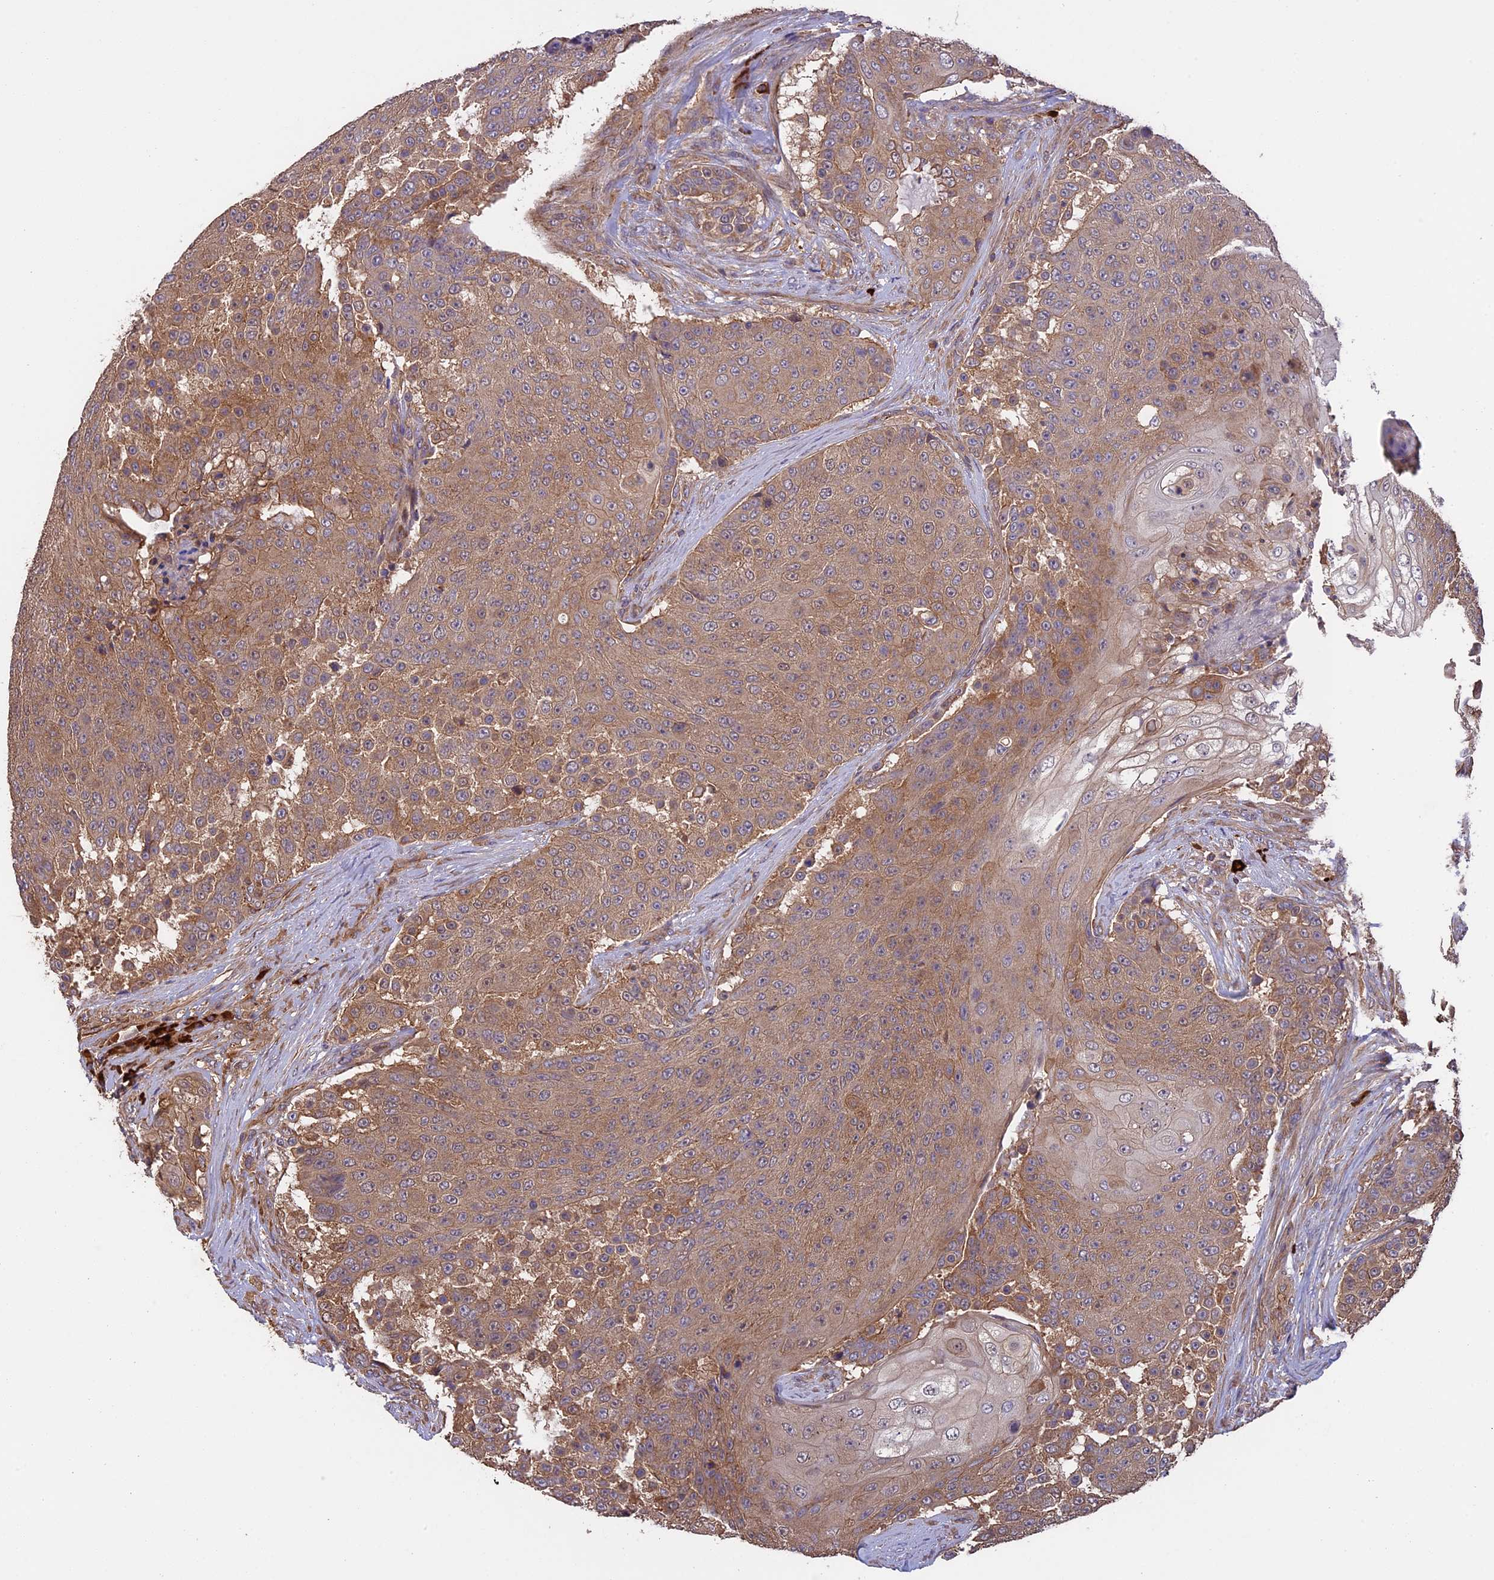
{"staining": {"intensity": "moderate", "quantity": ">75%", "location": "cytoplasmic/membranous"}, "tissue": "urothelial cancer", "cell_type": "Tumor cells", "image_type": "cancer", "snomed": [{"axis": "morphology", "description": "Urothelial carcinoma, High grade"}, {"axis": "topography", "description": "Urinary bladder"}], "caption": "Moderate cytoplasmic/membranous positivity for a protein is identified in approximately >75% of tumor cells of urothelial cancer using immunohistochemistry.", "gene": "GAS8", "patient": {"sex": "female", "age": 63}}